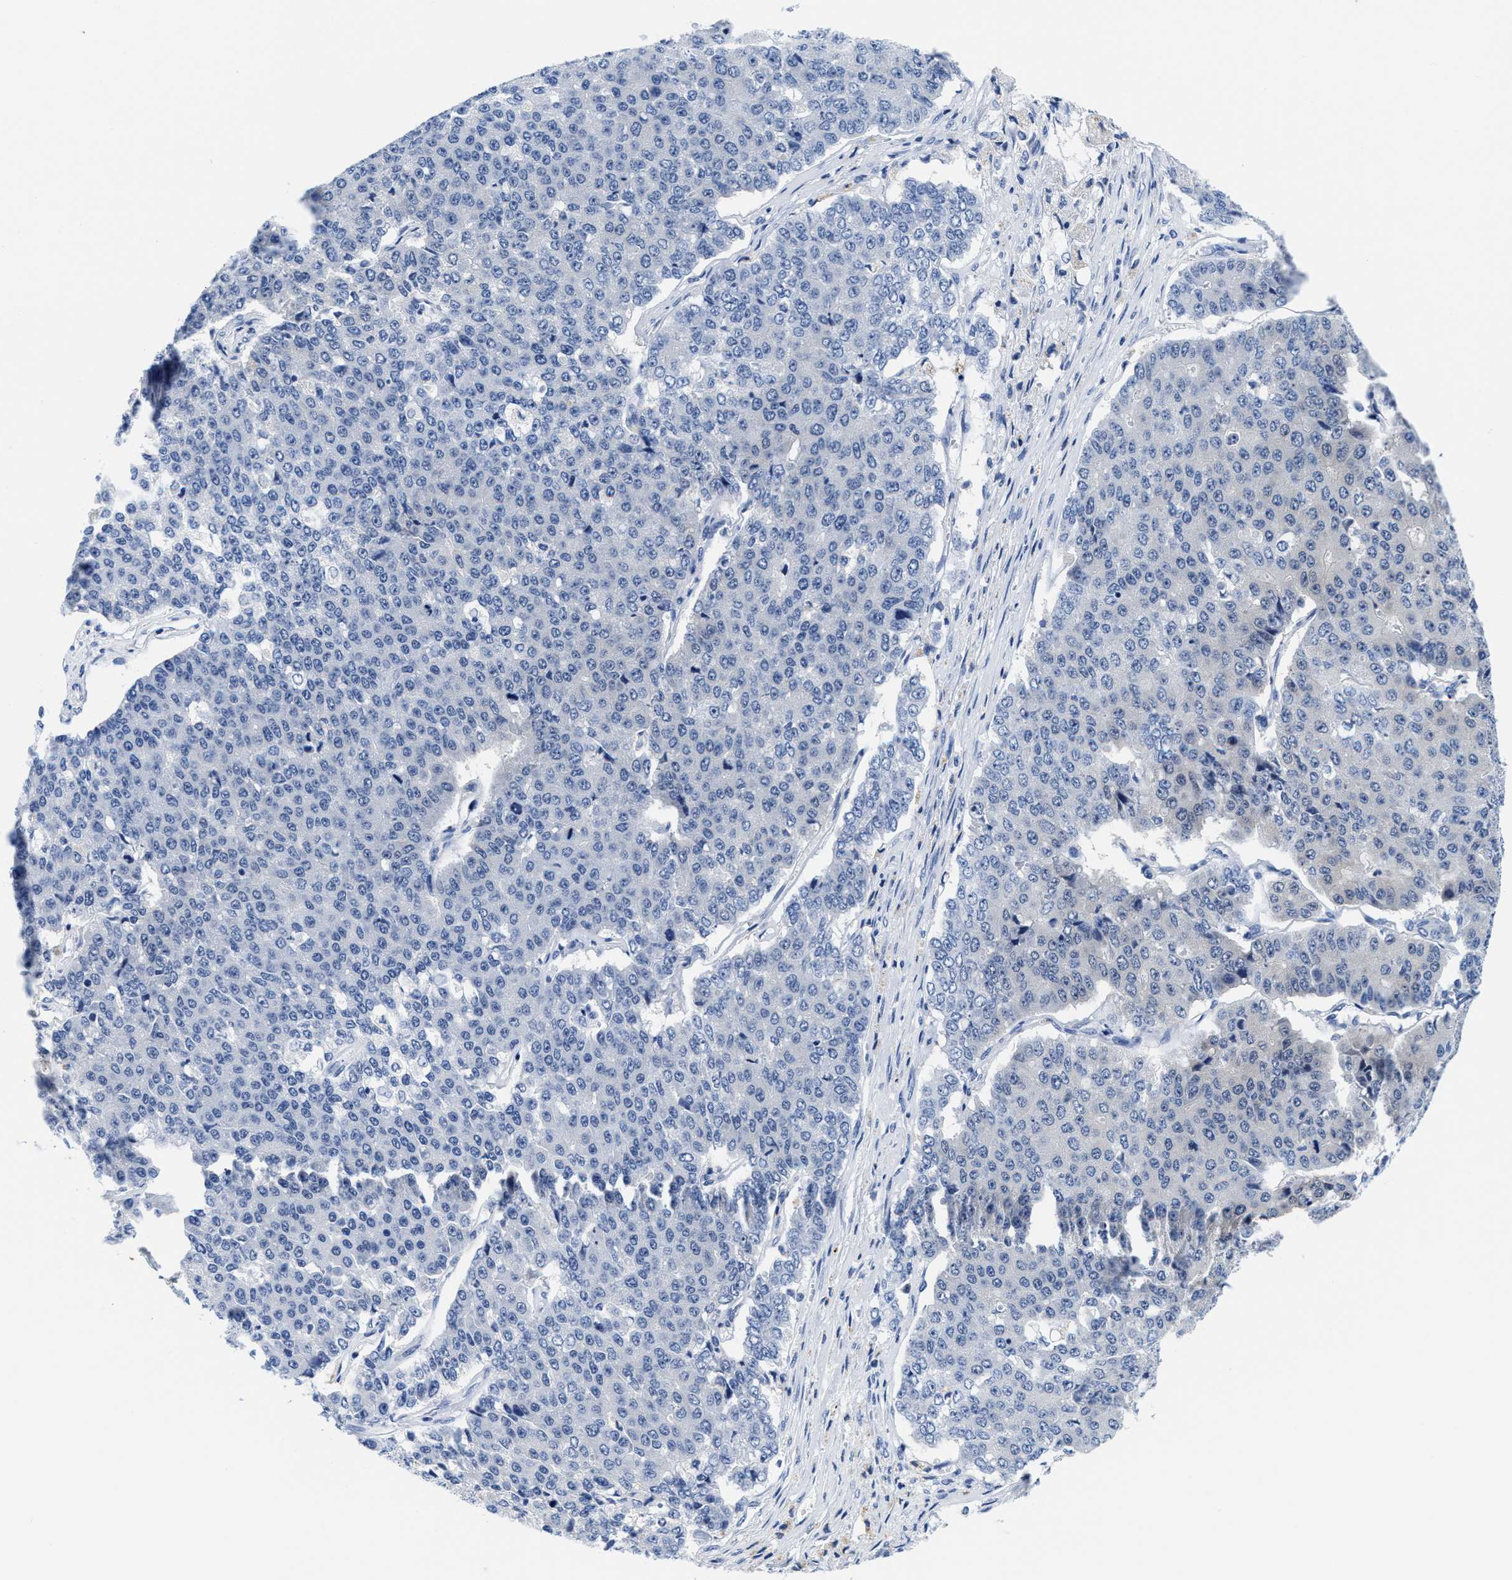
{"staining": {"intensity": "negative", "quantity": "none", "location": "none"}, "tissue": "pancreatic cancer", "cell_type": "Tumor cells", "image_type": "cancer", "snomed": [{"axis": "morphology", "description": "Adenocarcinoma, NOS"}, {"axis": "topography", "description": "Pancreas"}], "caption": "DAB (3,3'-diaminobenzidine) immunohistochemical staining of adenocarcinoma (pancreatic) displays no significant positivity in tumor cells.", "gene": "TTC3", "patient": {"sex": "male", "age": 50}}